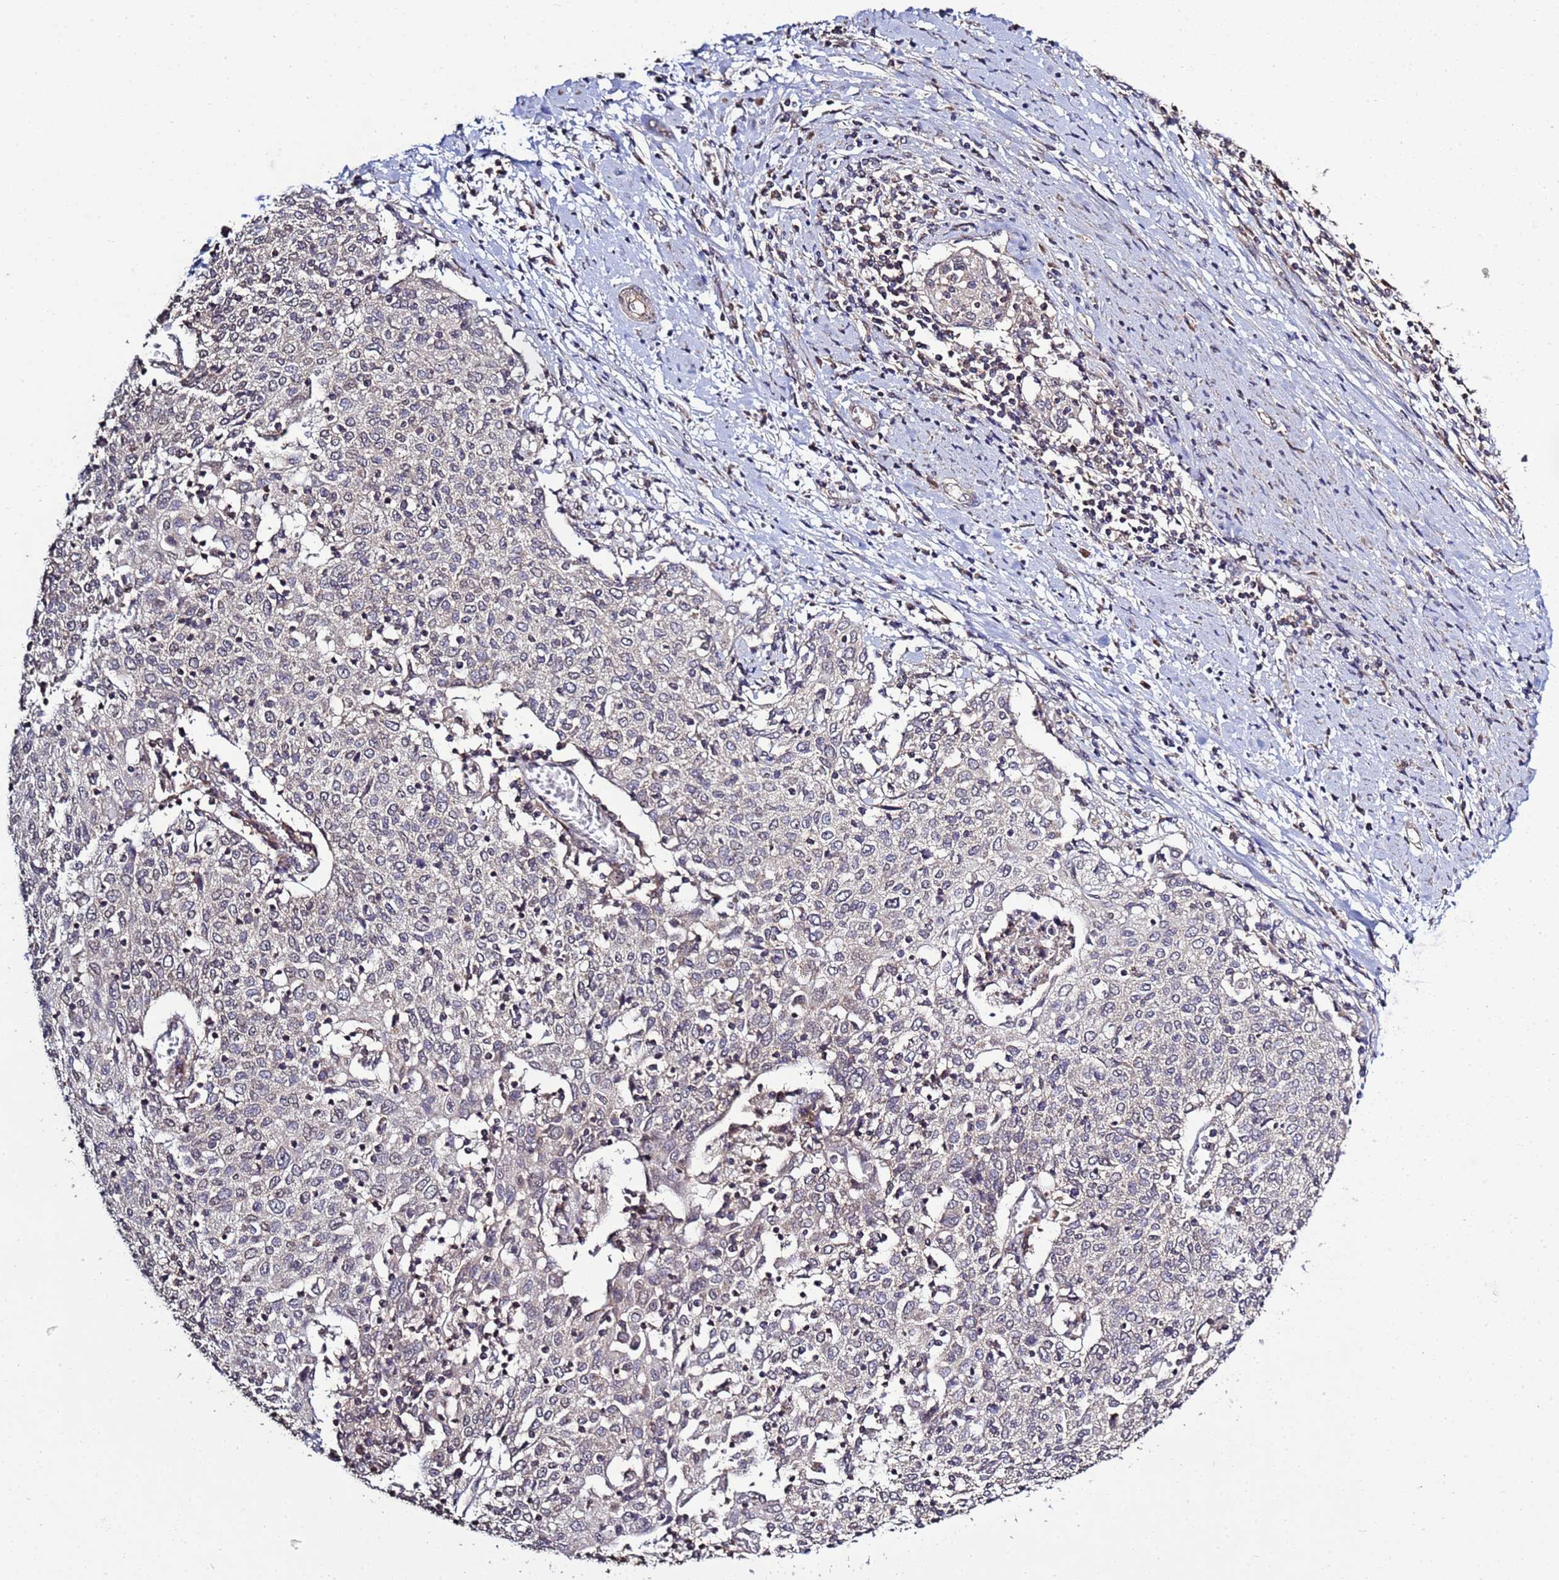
{"staining": {"intensity": "negative", "quantity": "none", "location": "none"}, "tissue": "cervical cancer", "cell_type": "Tumor cells", "image_type": "cancer", "snomed": [{"axis": "morphology", "description": "Squamous cell carcinoma, NOS"}, {"axis": "topography", "description": "Cervix"}], "caption": "A high-resolution histopathology image shows immunohistochemistry (IHC) staining of cervical cancer, which shows no significant staining in tumor cells.", "gene": "P2RX7", "patient": {"sex": "female", "age": 52}}